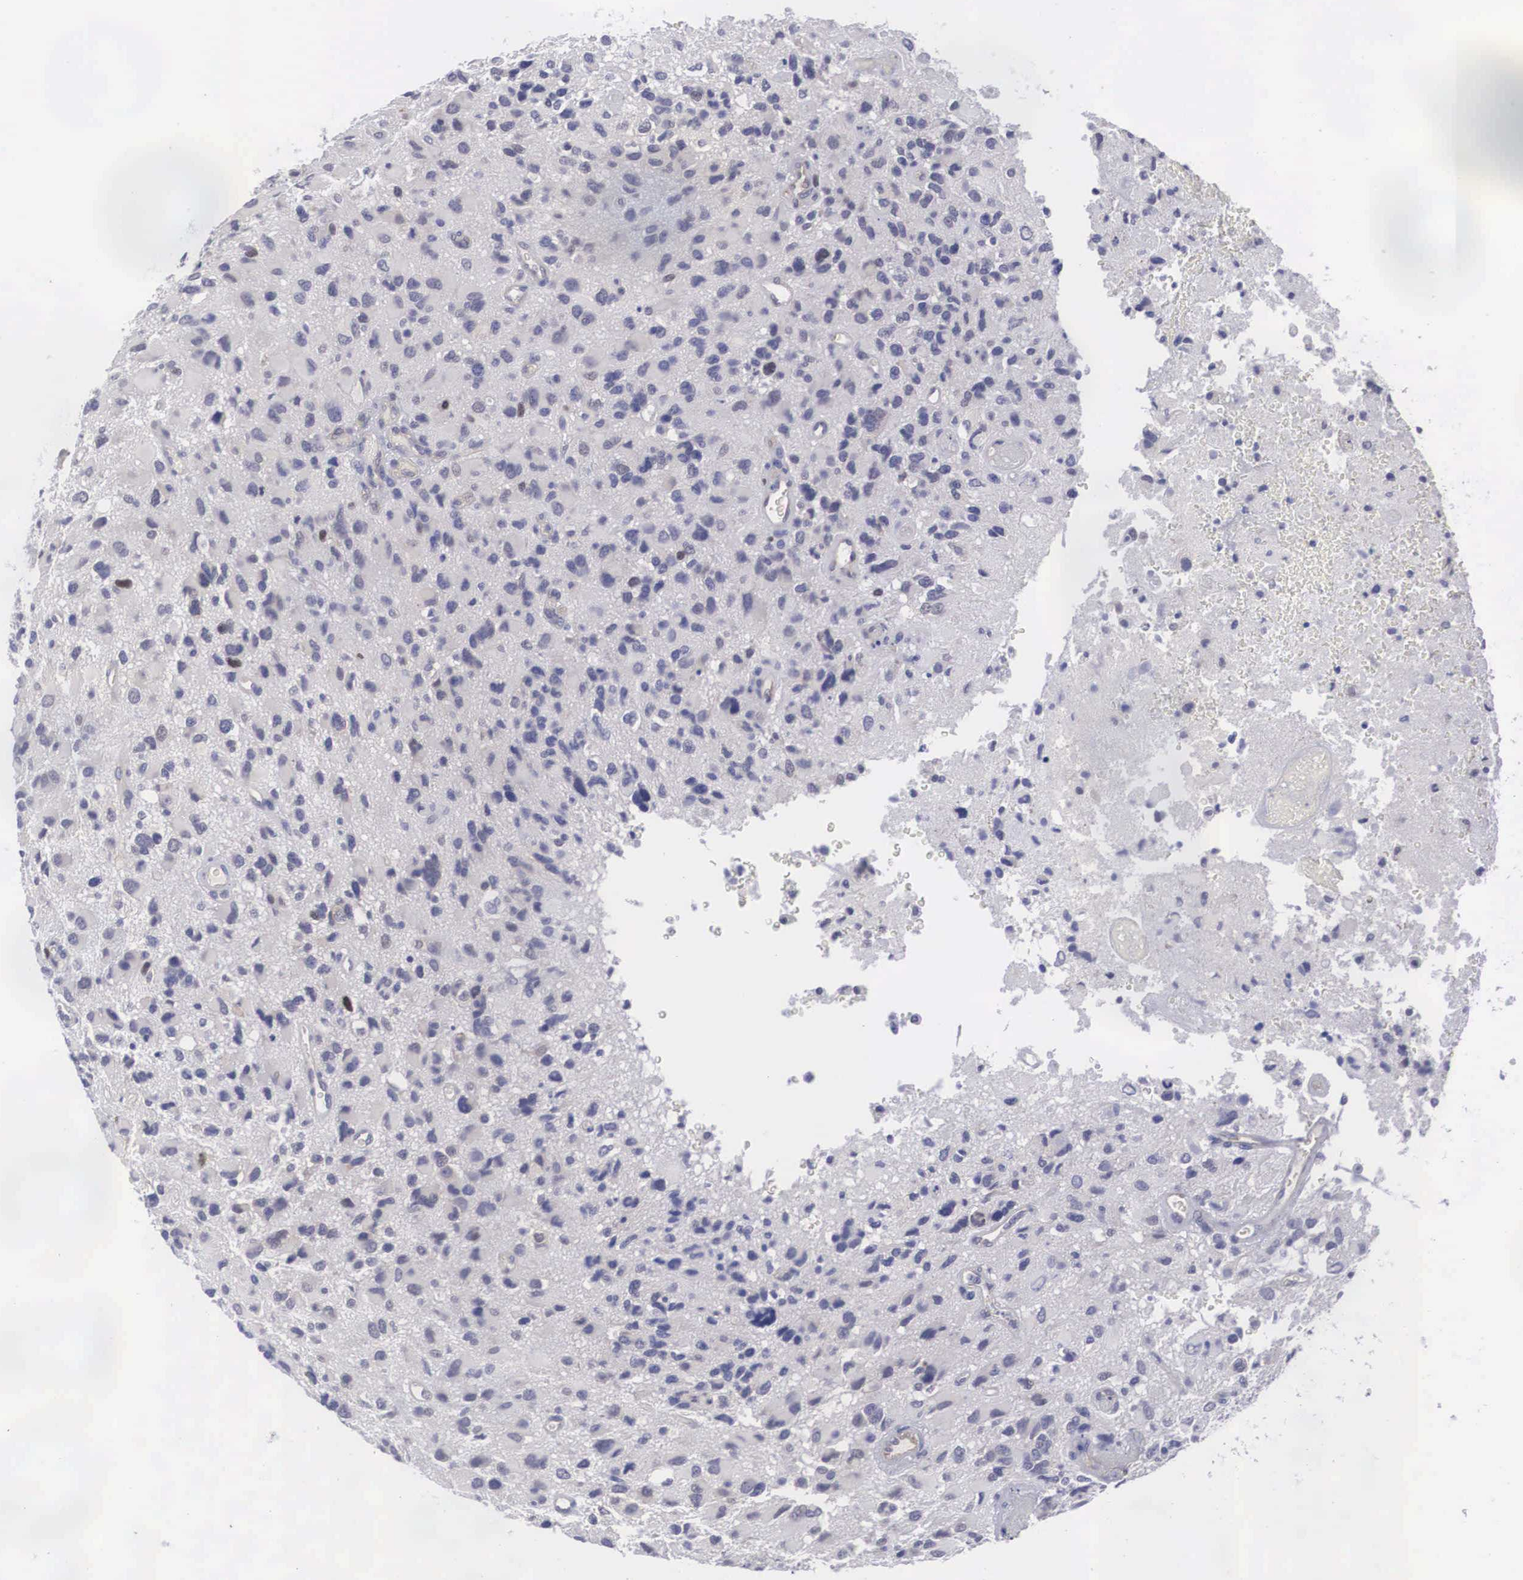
{"staining": {"intensity": "moderate", "quantity": "<25%", "location": "nuclear"}, "tissue": "glioma", "cell_type": "Tumor cells", "image_type": "cancer", "snomed": [{"axis": "morphology", "description": "Glioma, malignant, High grade"}, {"axis": "topography", "description": "Brain"}], "caption": "Protein staining shows moderate nuclear staining in about <25% of tumor cells in glioma.", "gene": "MAST4", "patient": {"sex": "male", "age": 69}}